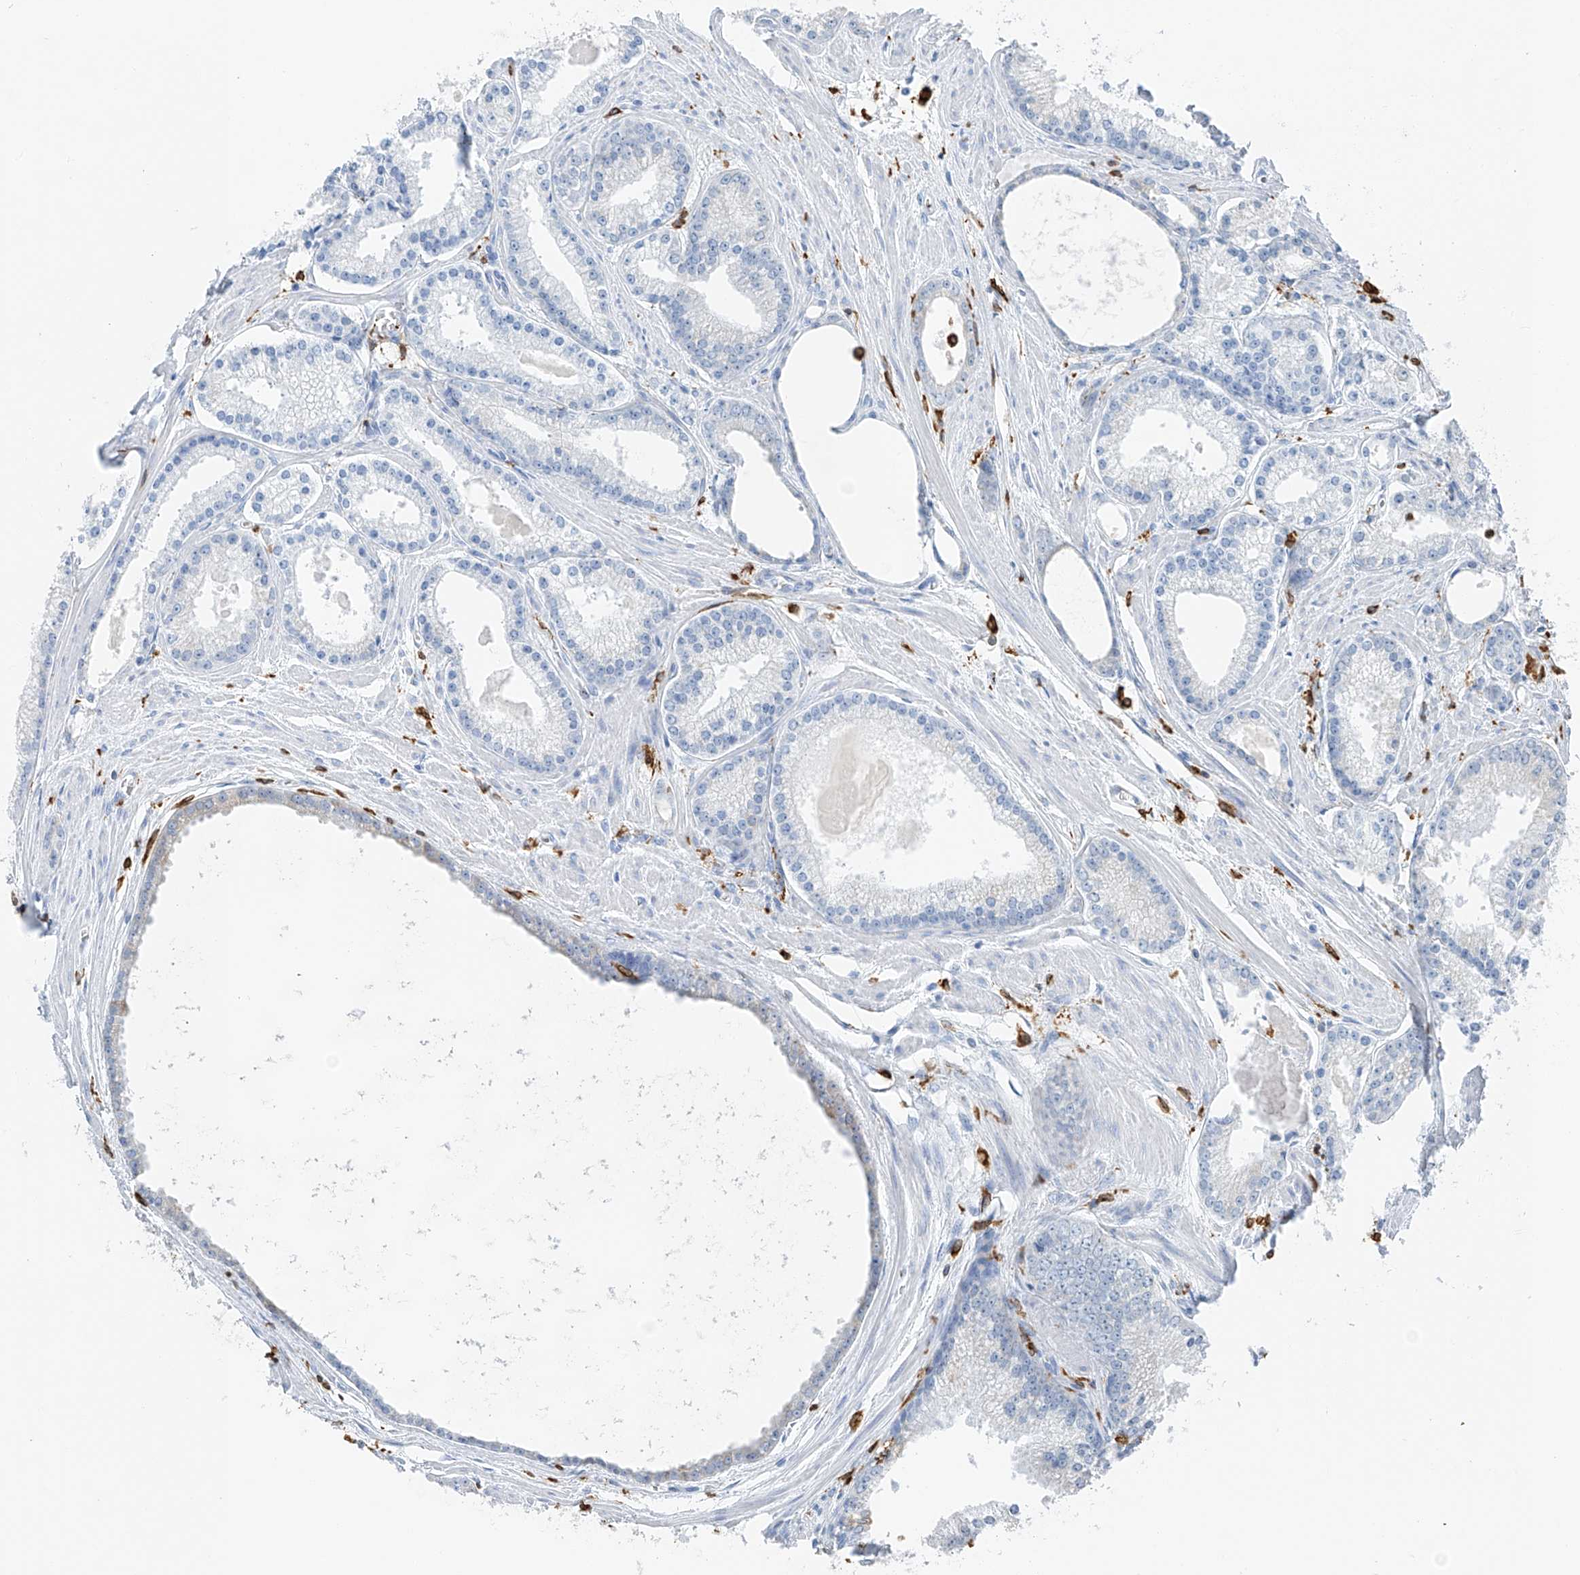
{"staining": {"intensity": "negative", "quantity": "none", "location": "none"}, "tissue": "prostate cancer", "cell_type": "Tumor cells", "image_type": "cancer", "snomed": [{"axis": "morphology", "description": "Adenocarcinoma, Low grade"}, {"axis": "topography", "description": "Prostate"}], "caption": "A photomicrograph of human prostate cancer is negative for staining in tumor cells.", "gene": "TBXAS1", "patient": {"sex": "male", "age": 54}}